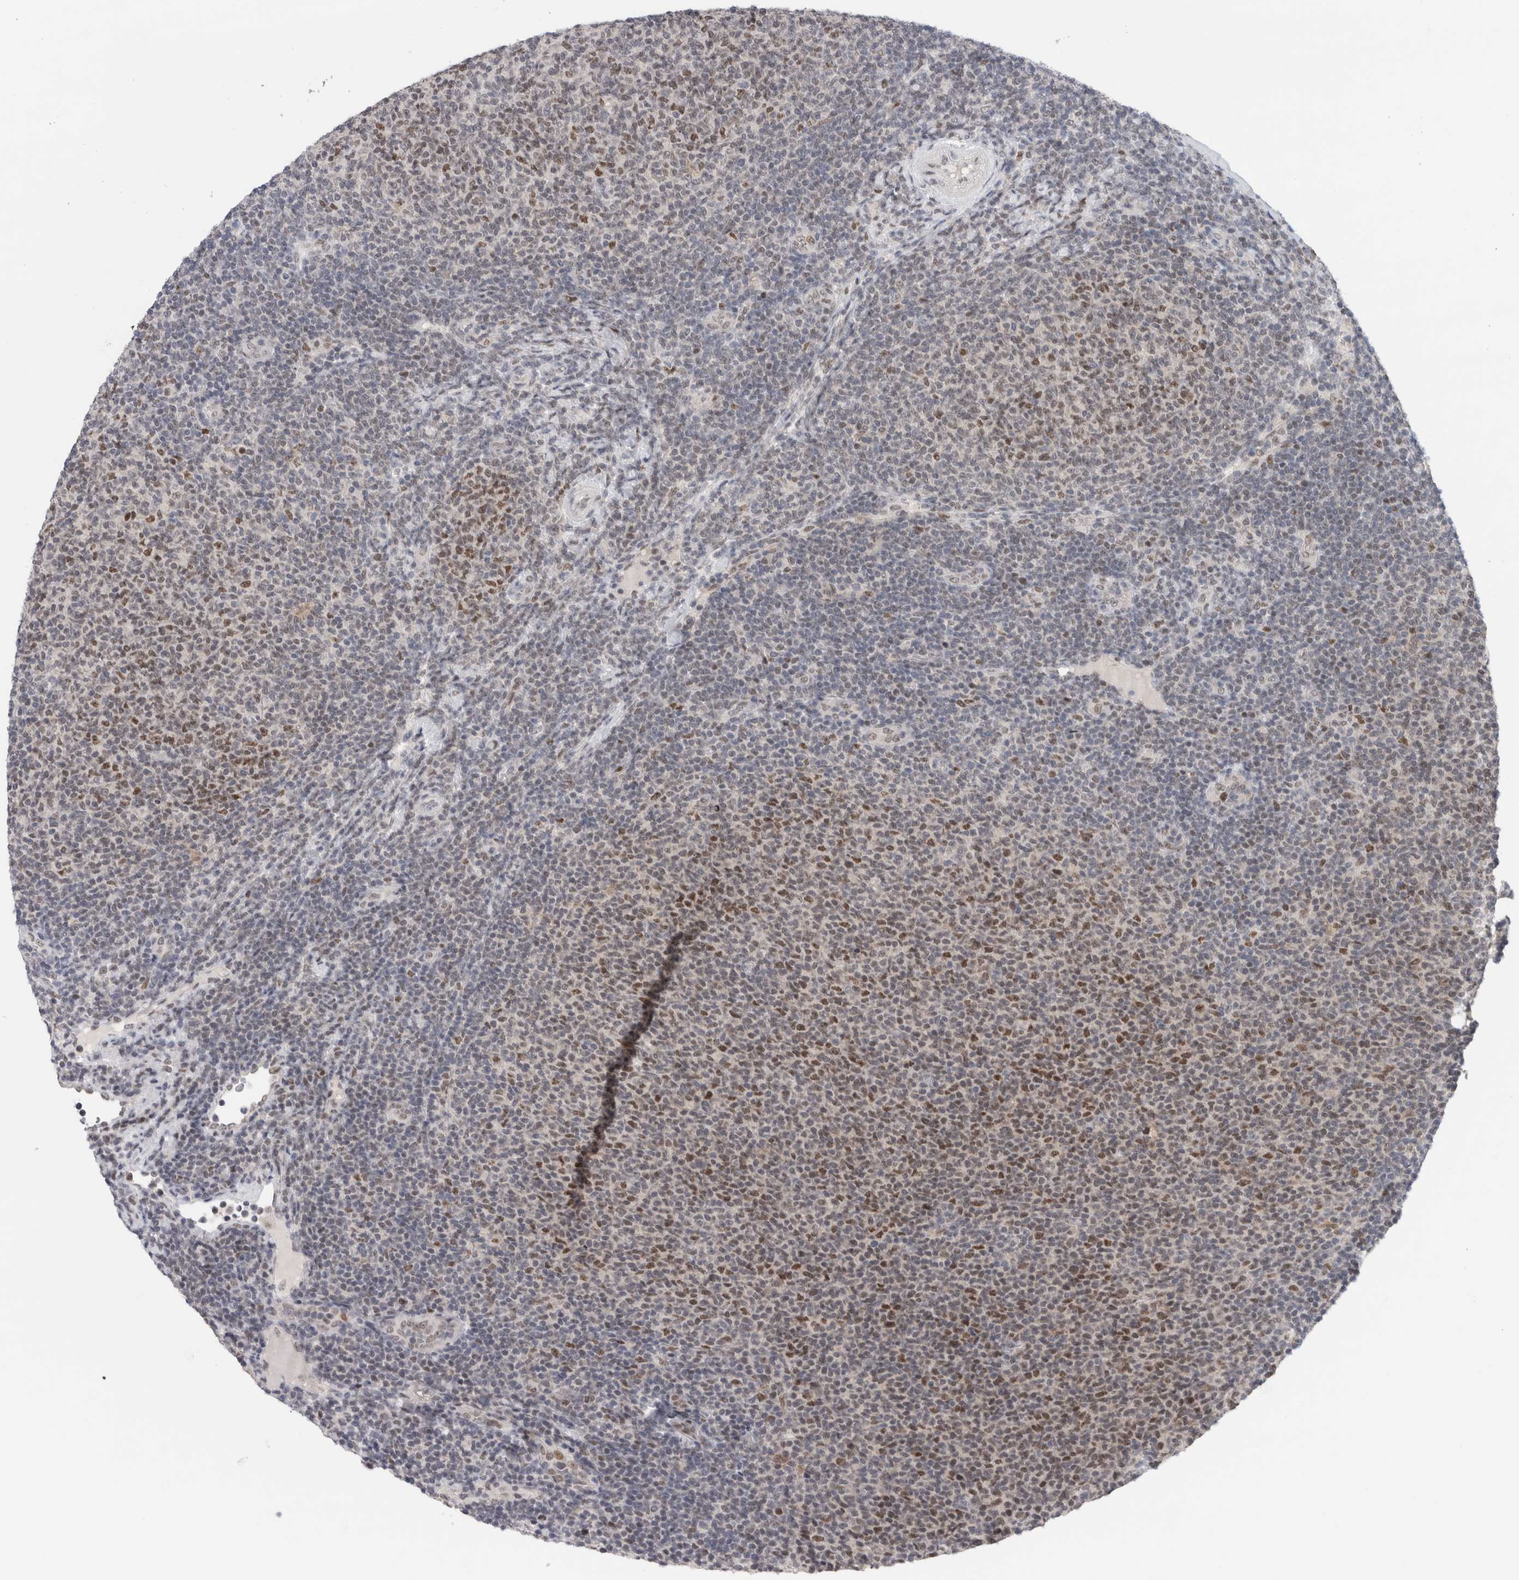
{"staining": {"intensity": "moderate", "quantity": "25%-75%", "location": "nuclear"}, "tissue": "lymphoma", "cell_type": "Tumor cells", "image_type": "cancer", "snomed": [{"axis": "morphology", "description": "Malignant lymphoma, non-Hodgkin's type, Low grade"}, {"axis": "topography", "description": "Lymph node"}], "caption": "A micrograph showing moderate nuclear positivity in approximately 25%-75% of tumor cells in lymphoma, as visualized by brown immunohistochemical staining.", "gene": "ZNF521", "patient": {"sex": "male", "age": 66}}